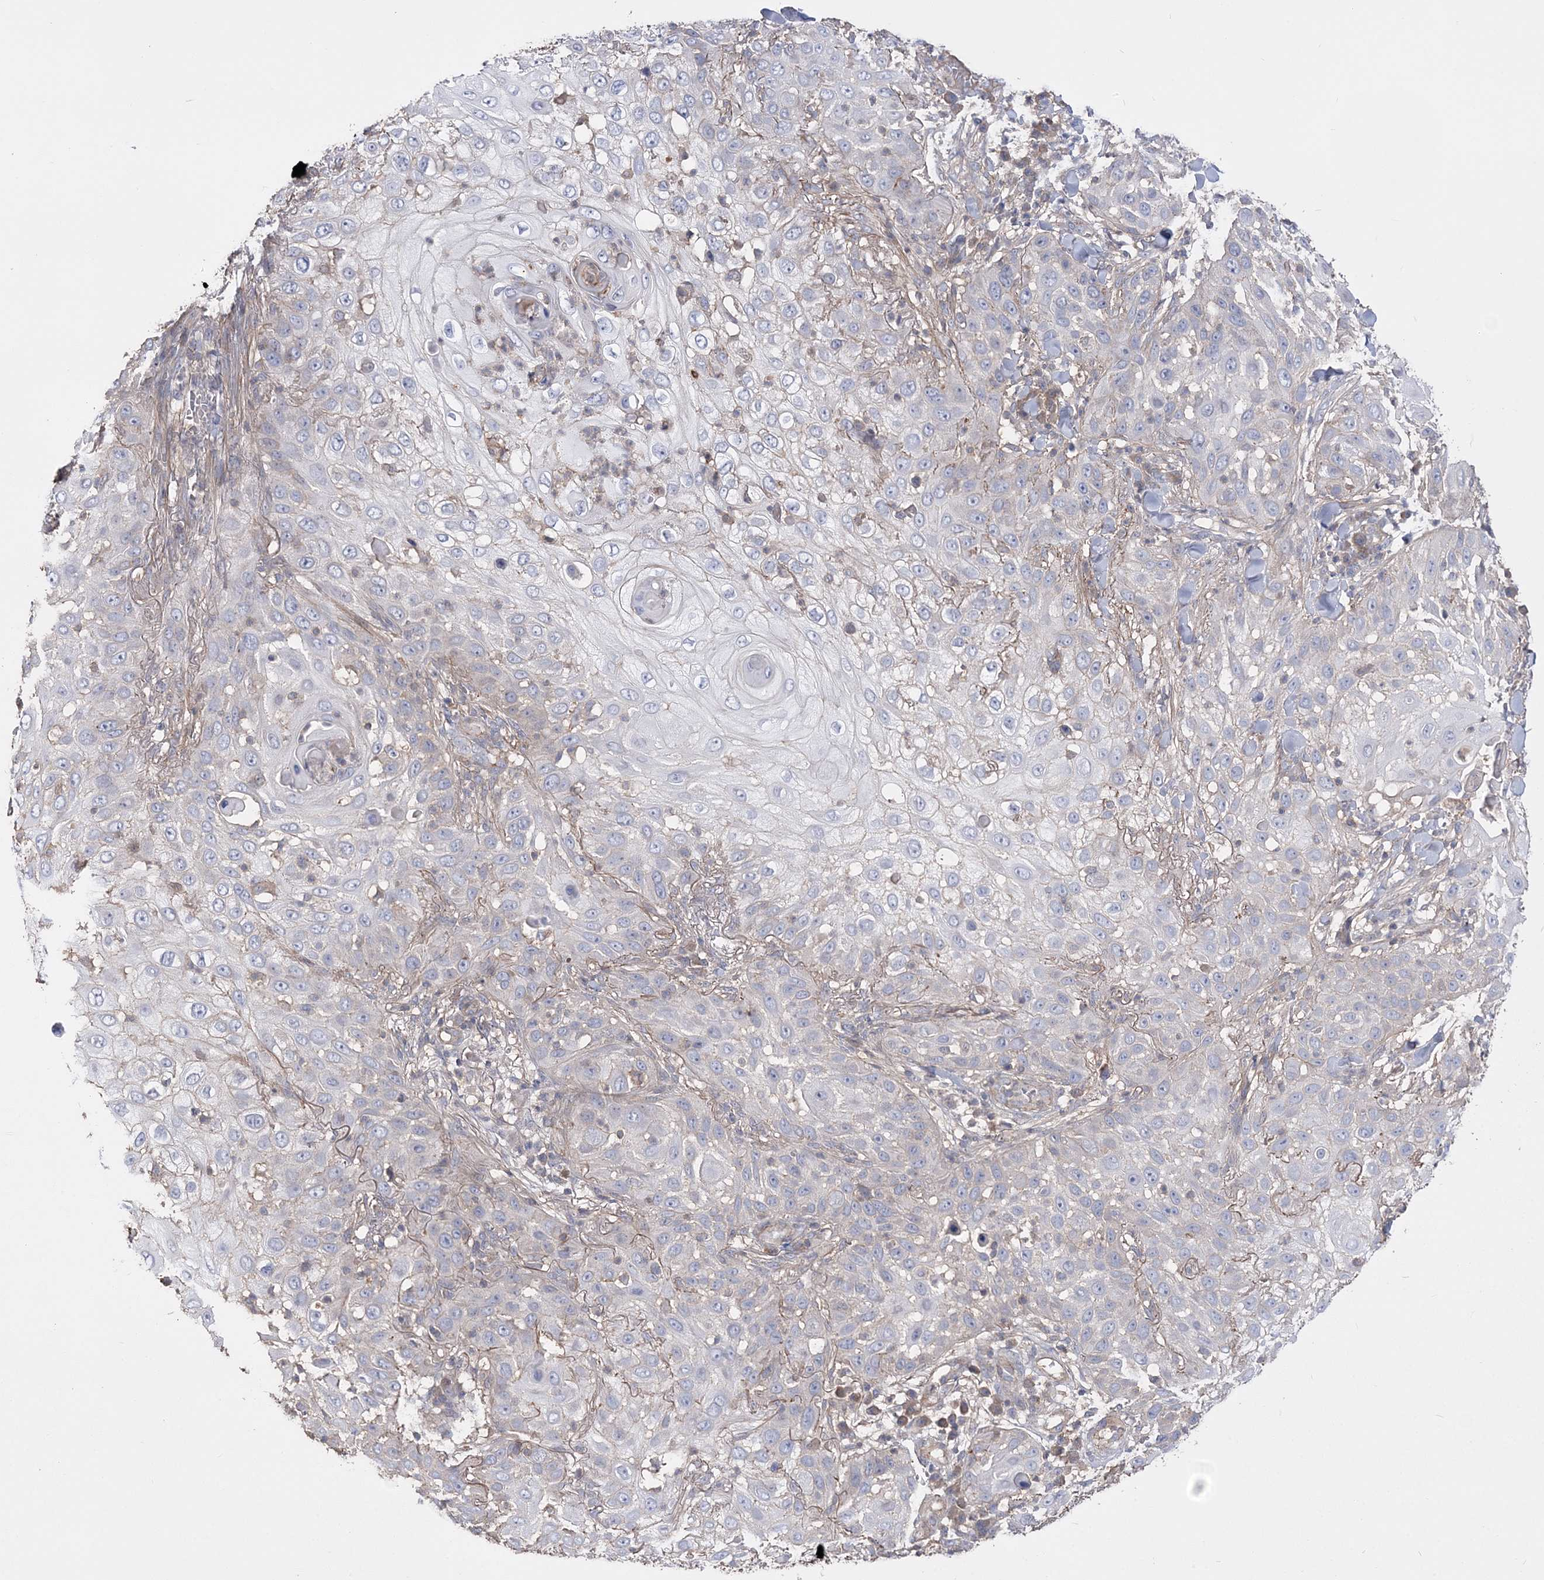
{"staining": {"intensity": "negative", "quantity": "none", "location": "none"}, "tissue": "skin cancer", "cell_type": "Tumor cells", "image_type": "cancer", "snomed": [{"axis": "morphology", "description": "Squamous cell carcinoma, NOS"}, {"axis": "topography", "description": "Skin"}], "caption": "High magnification brightfield microscopy of squamous cell carcinoma (skin) stained with DAB (brown) and counterstained with hematoxylin (blue): tumor cells show no significant staining.", "gene": "SLFN14", "patient": {"sex": "female", "age": 44}}